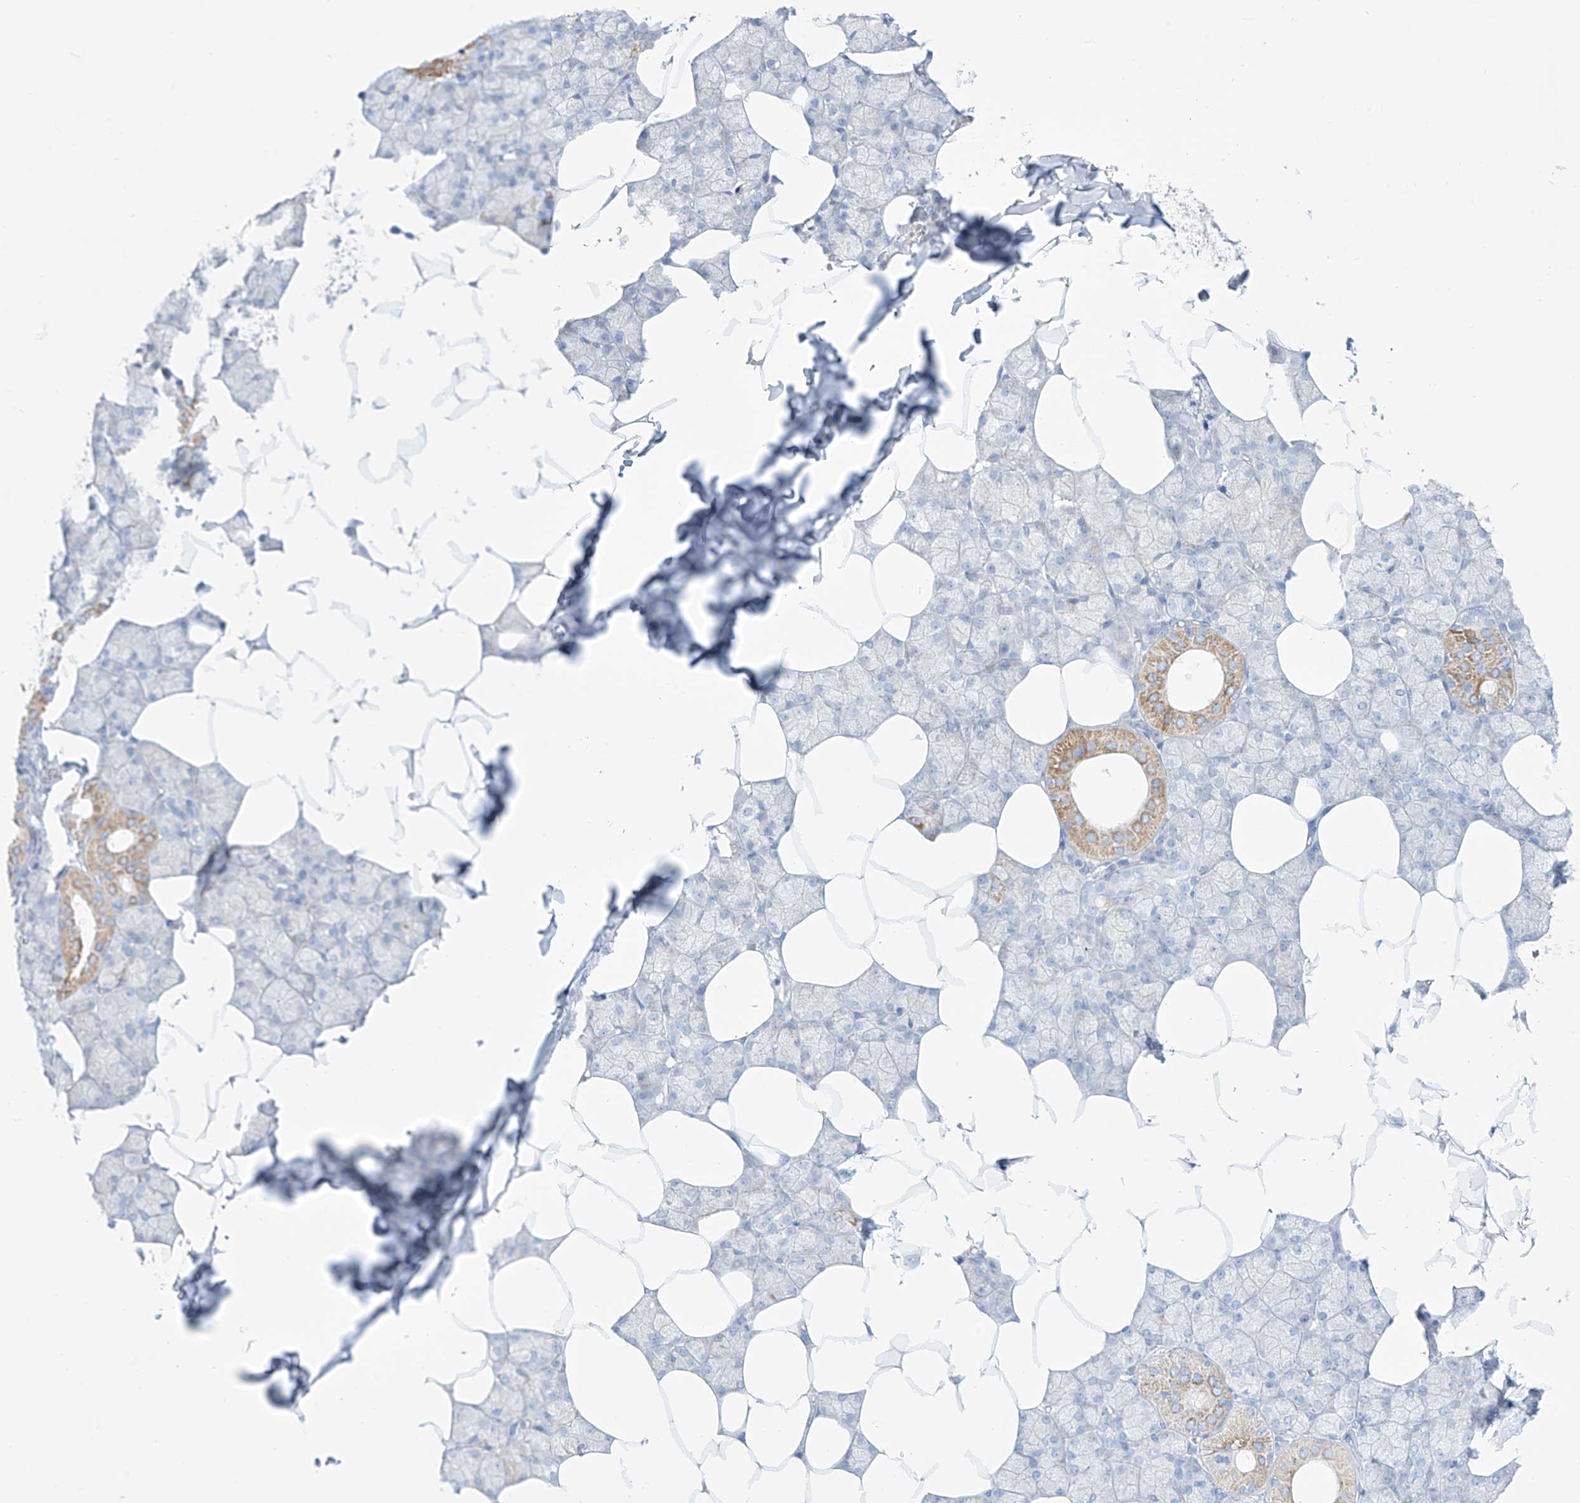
{"staining": {"intensity": "moderate", "quantity": "<25%", "location": "cytoplasmic/membranous"}, "tissue": "salivary gland", "cell_type": "Glandular cells", "image_type": "normal", "snomed": [{"axis": "morphology", "description": "Normal tissue, NOS"}, {"axis": "topography", "description": "Salivary gland"}], "caption": "IHC staining of normal salivary gland, which shows low levels of moderate cytoplasmic/membranous positivity in about <25% of glandular cells indicating moderate cytoplasmic/membranous protein positivity. The staining was performed using DAB (brown) for protein detection and nuclei were counterstained in hematoxylin (blue).", "gene": "SLC26A3", "patient": {"sex": "male", "age": 62}}